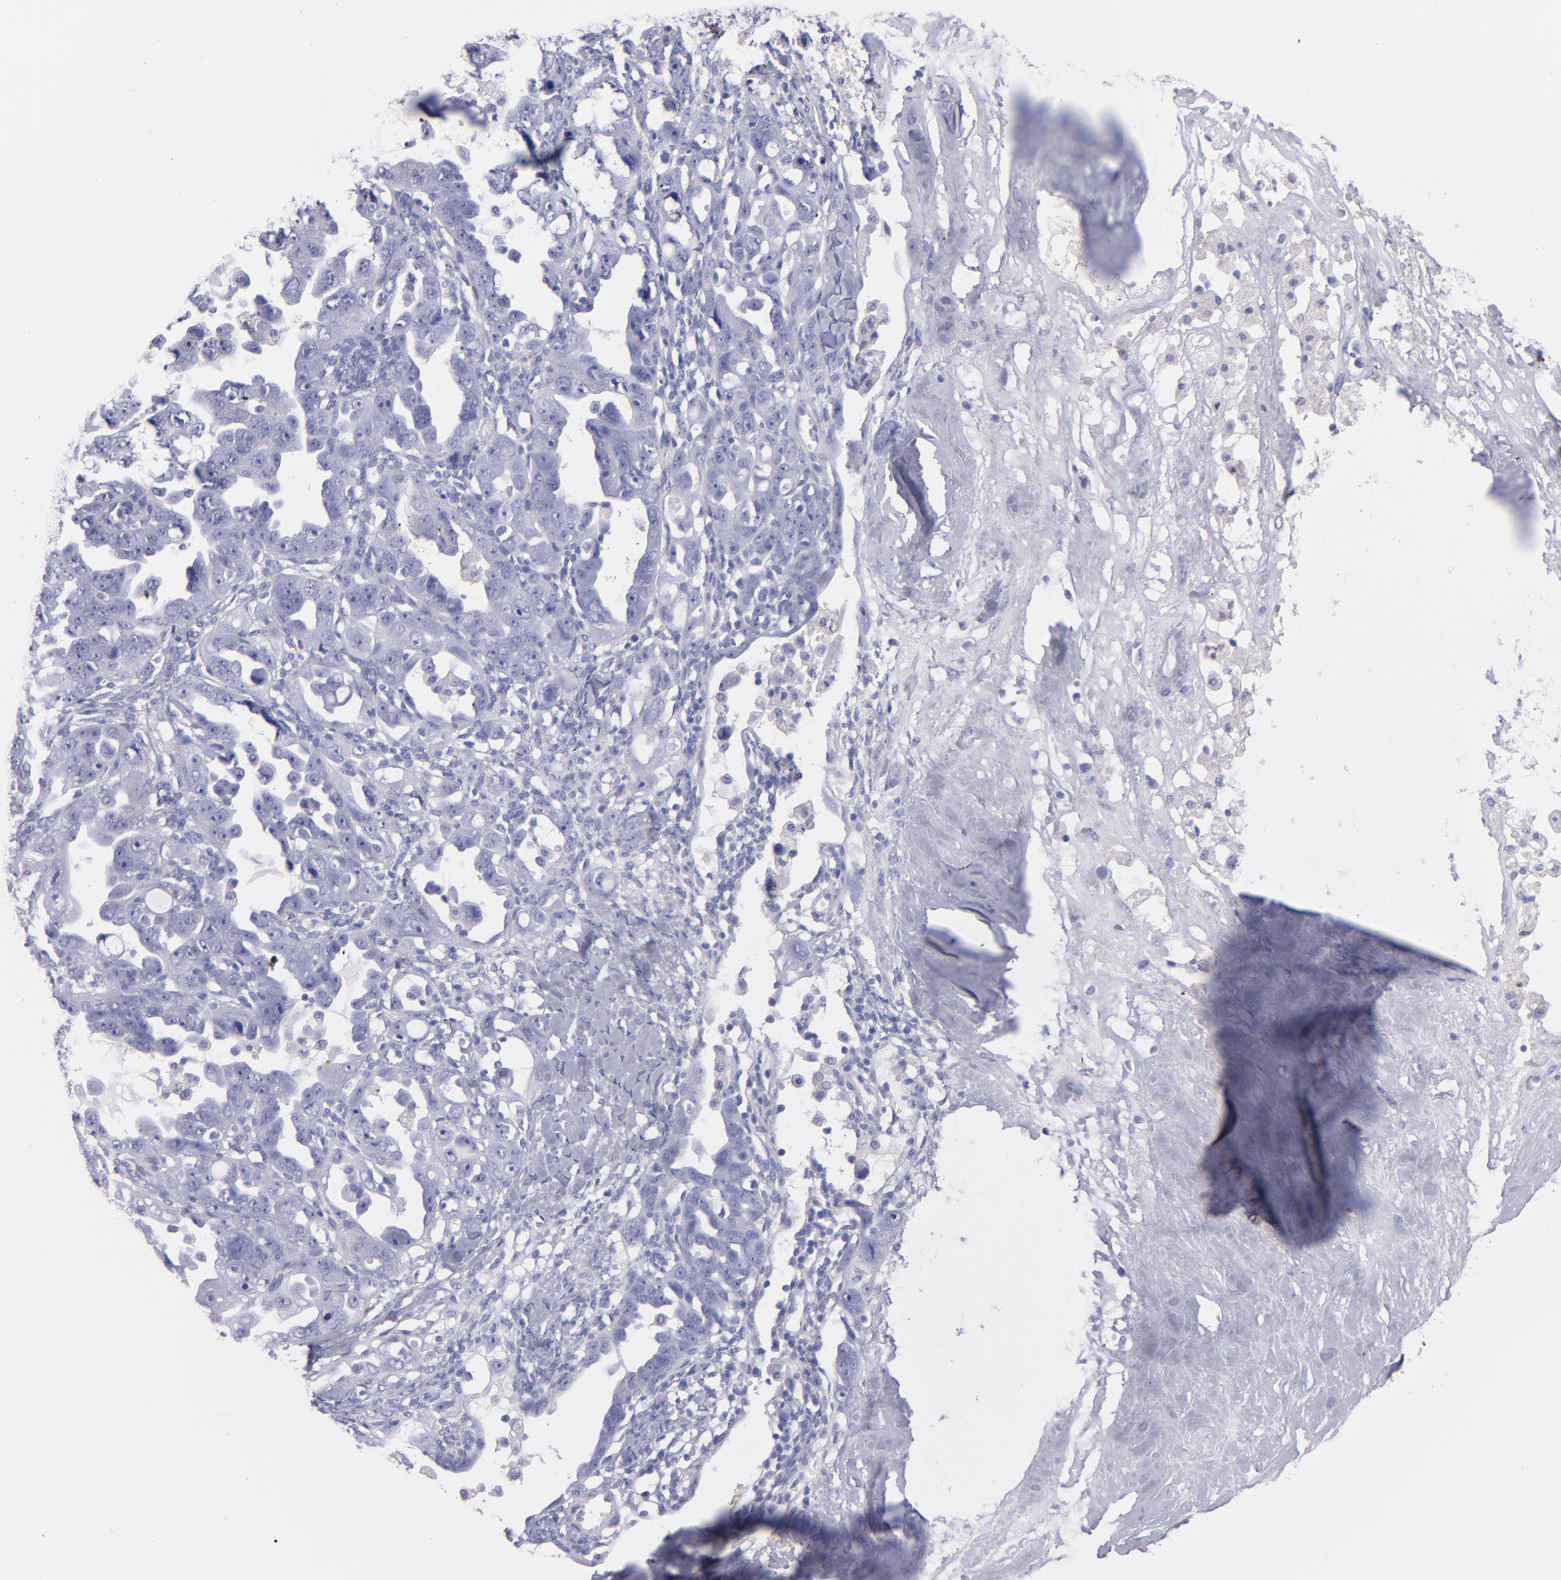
{"staining": {"intensity": "negative", "quantity": "none", "location": "none"}, "tissue": "ovarian cancer", "cell_type": "Tumor cells", "image_type": "cancer", "snomed": [{"axis": "morphology", "description": "Cystadenocarcinoma, serous, NOS"}, {"axis": "topography", "description": "Ovary"}], "caption": "Tumor cells are negative for brown protein staining in ovarian serous cystadenocarcinoma.", "gene": "TG", "patient": {"sex": "female", "age": 66}}